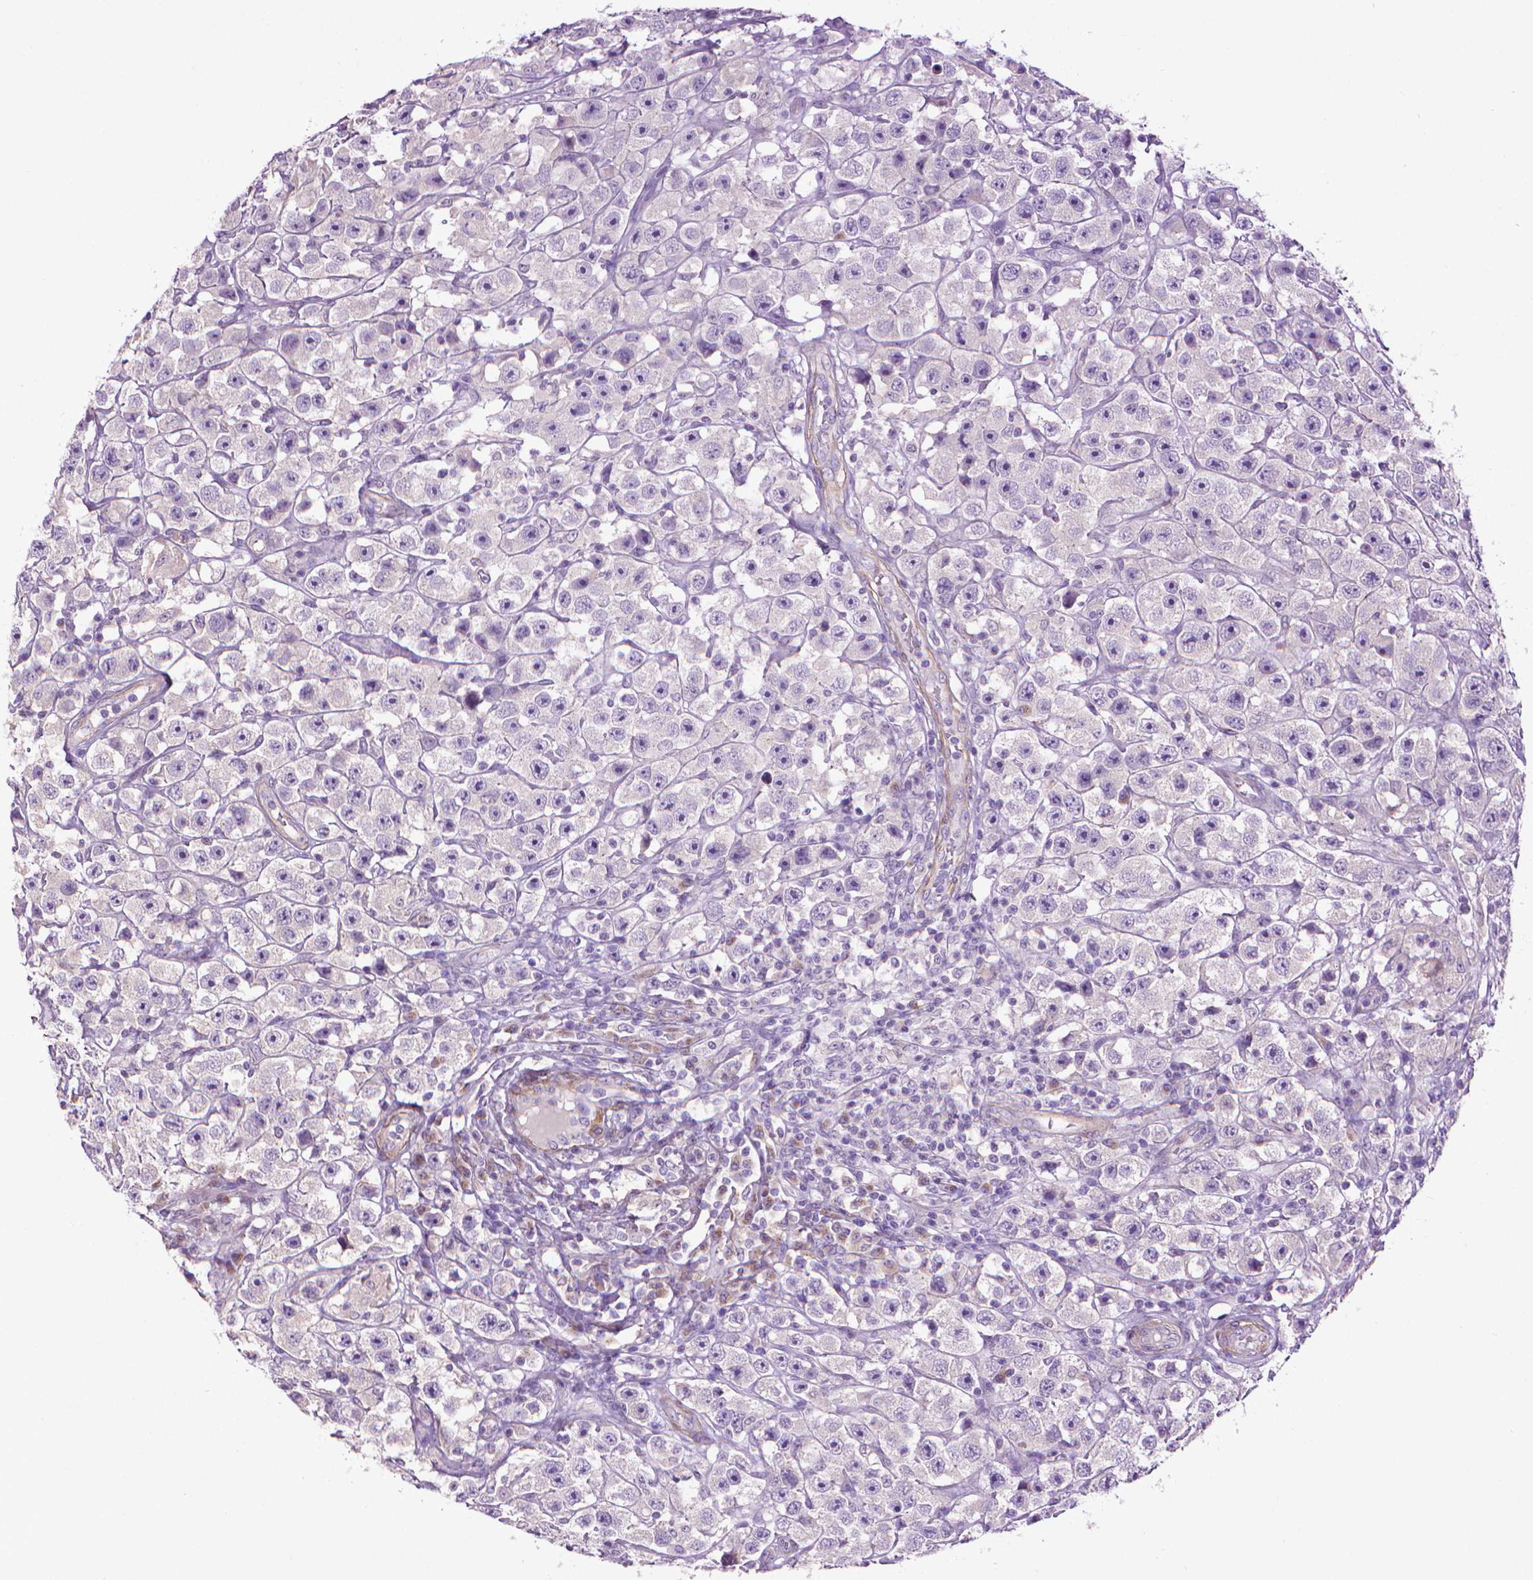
{"staining": {"intensity": "negative", "quantity": "none", "location": "none"}, "tissue": "testis cancer", "cell_type": "Tumor cells", "image_type": "cancer", "snomed": [{"axis": "morphology", "description": "Seminoma, NOS"}, {"axis": "topography", "description": "Testis"}], "caption": "Tumor cells are negative for protein expression in human seminoma (testis).", "gene": "AQP10", "patient": {"sex": "male", "age": 45}}